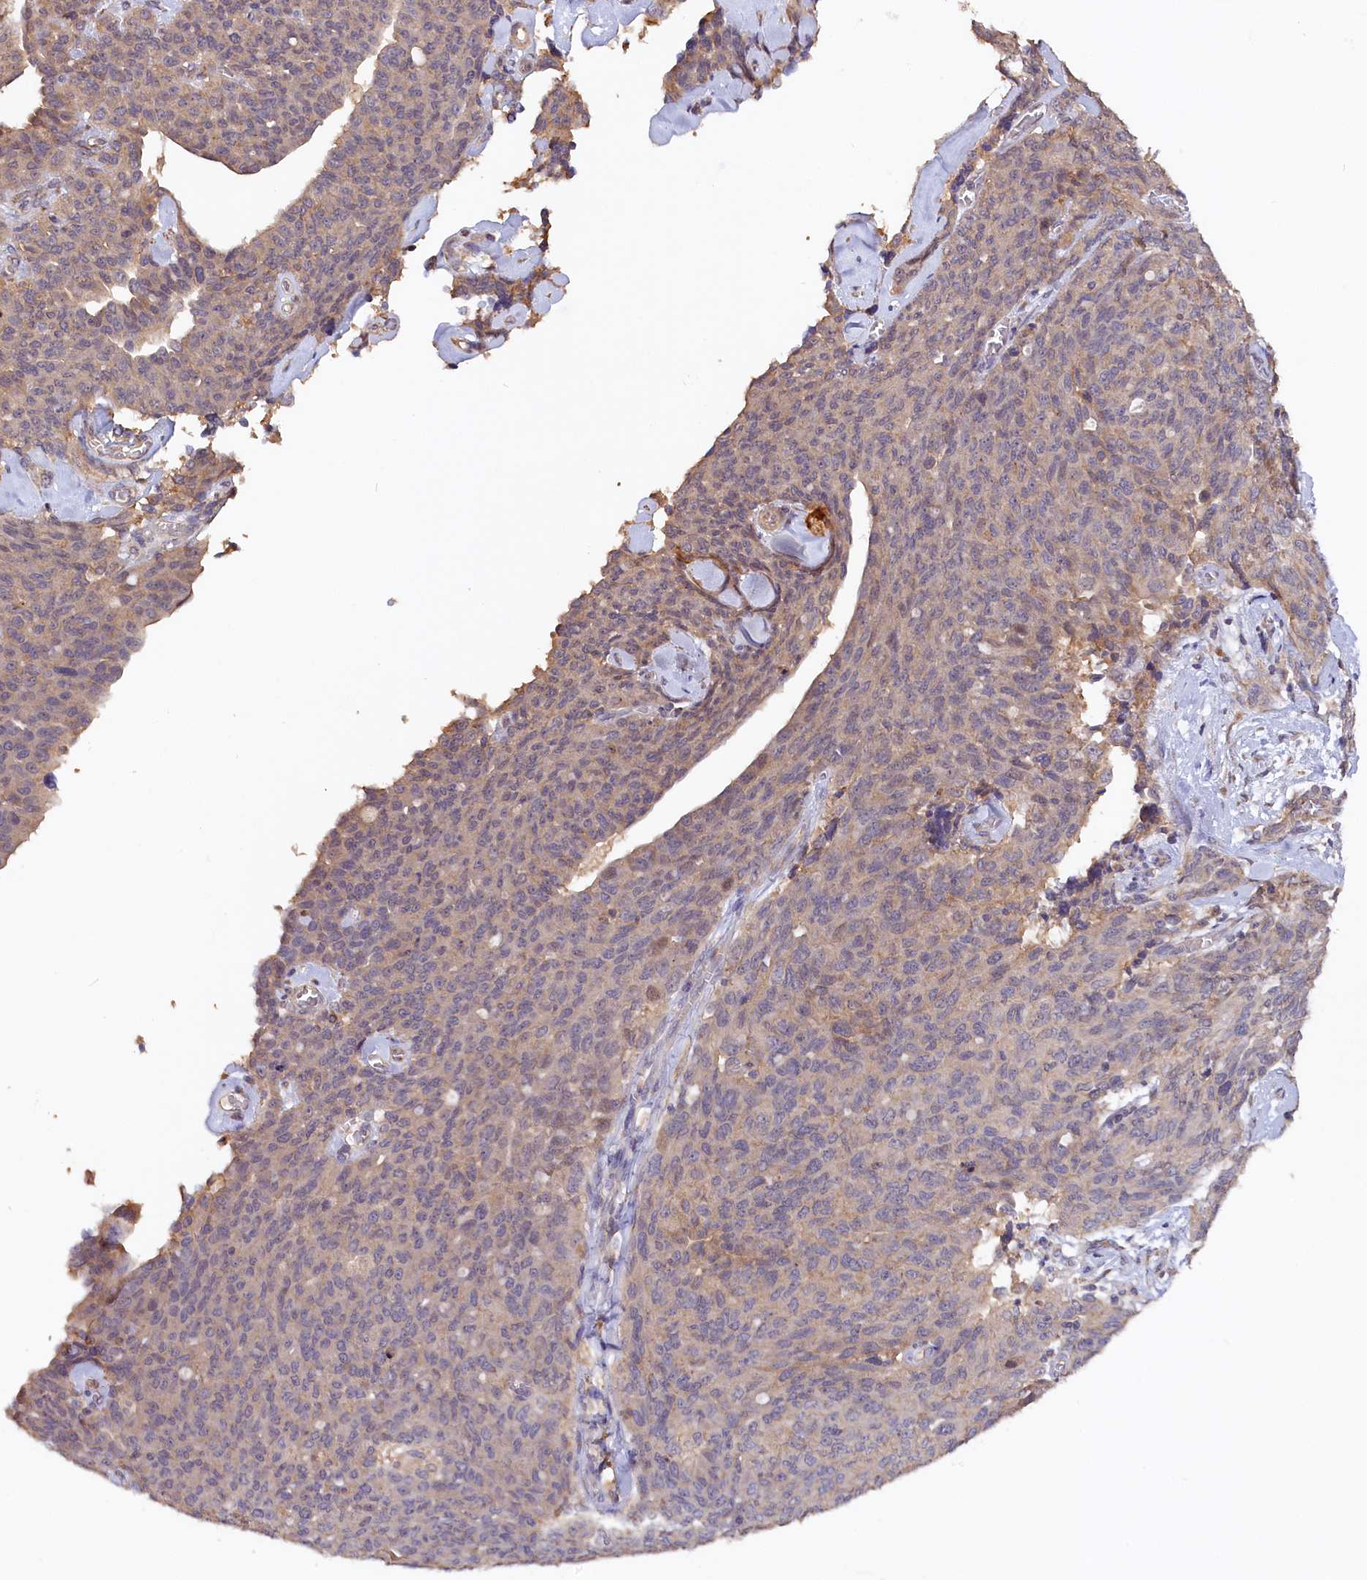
{"staining": {"intensity": "weak", "quantity": "25%-75%", "location": "cytoplasmic/membranous"}, "tissue": "ovarian cancer", "cell_type": "Tumor cells", "image_type": "cancer", "snomed": [{"axis": "morphology", "description": "Carcinoma, endometroid"}, {"axis": "topography", "description": "Ovary"}], "caption": "Protein staining of endometroid carcinoma (ovarian) tissue demonstrates weak cytoplasmic/membranous positivity in about 25%-75% of tumor cells.", "gene": "TANGO6", "patient": {"sex": "female", "age": 60}}